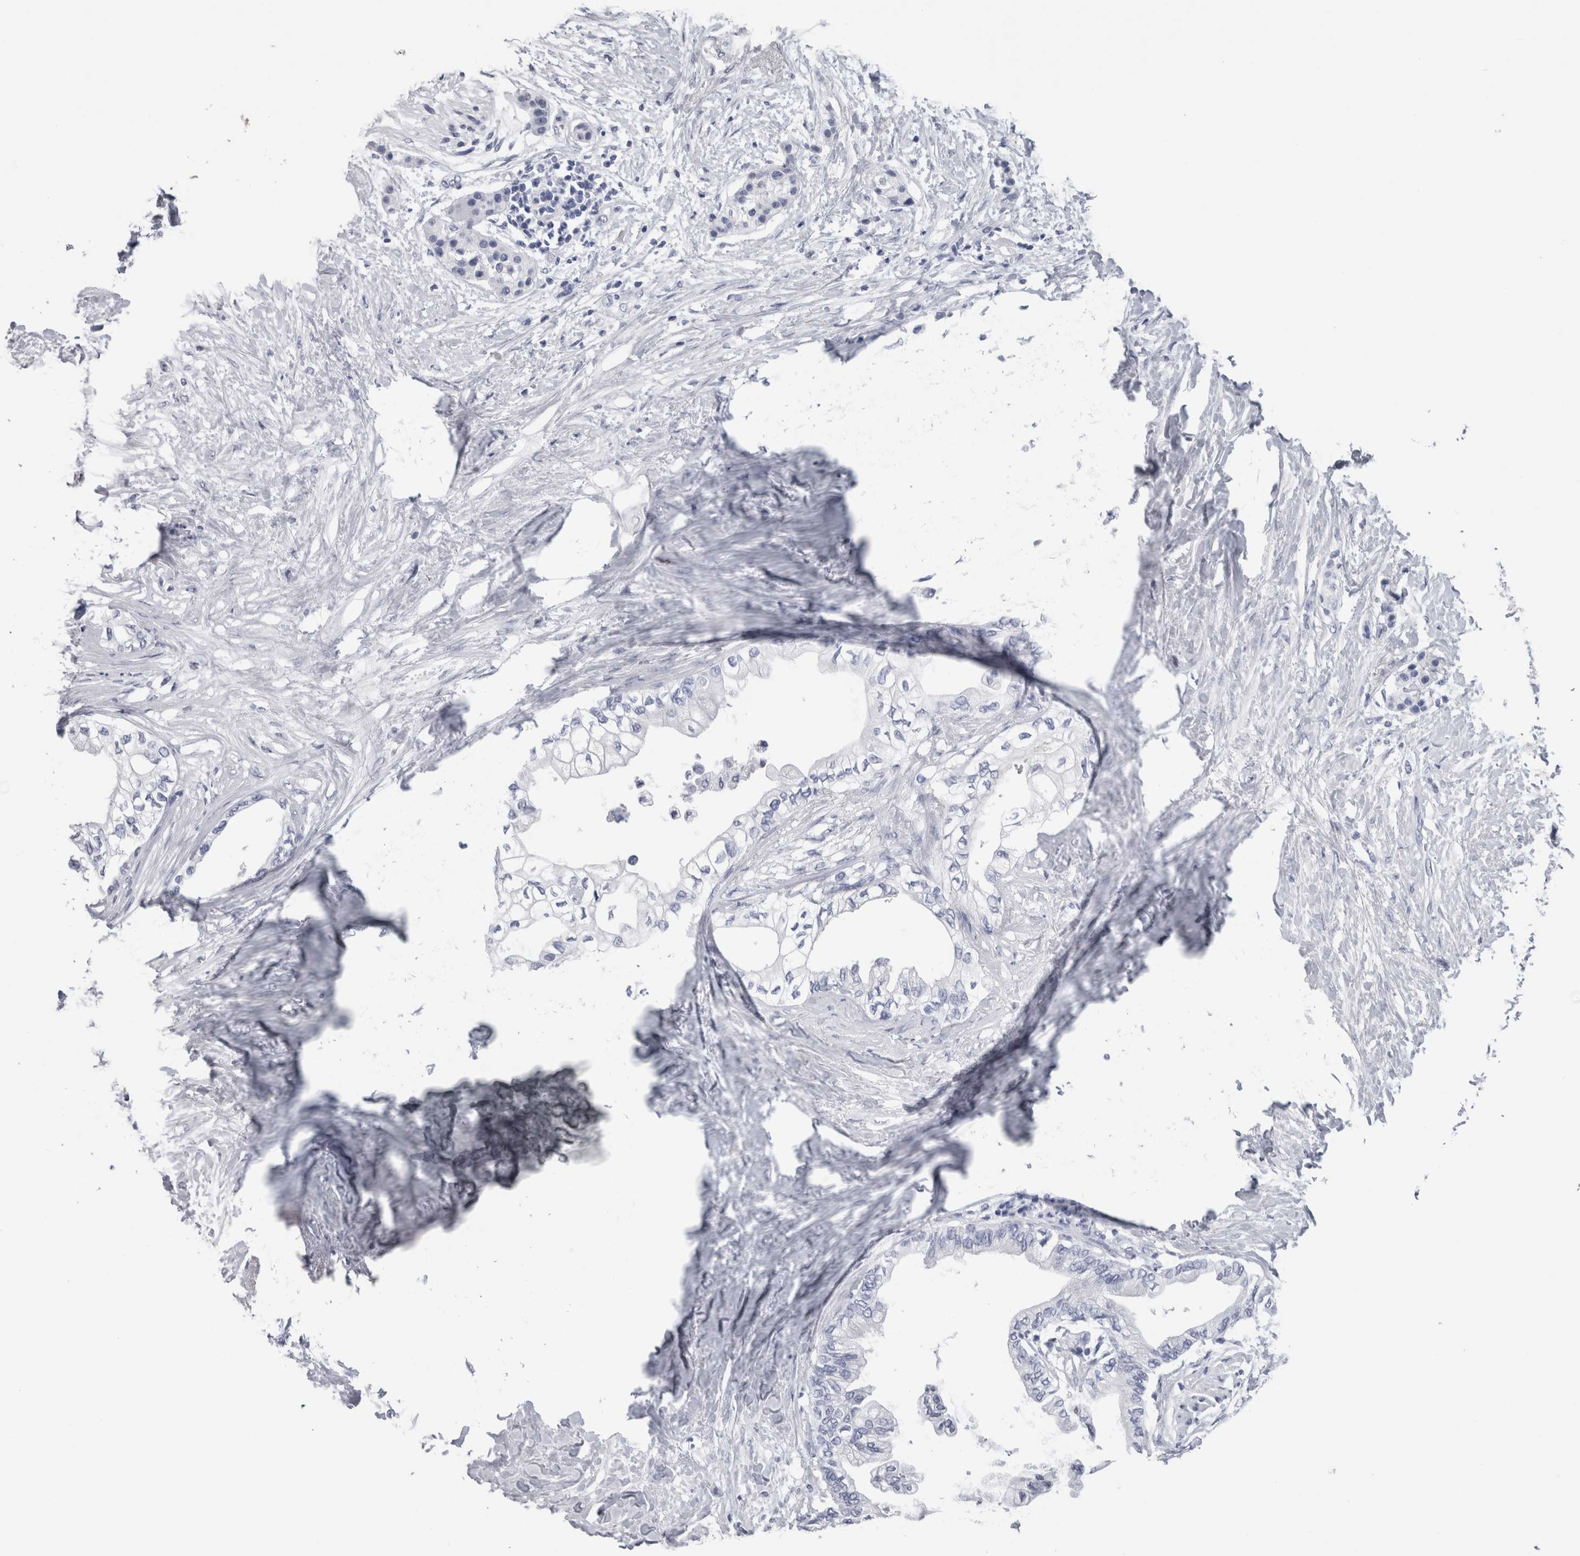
{"staining": {"intensity": "negative", "quantity": "none", "location": "none"}, "tissue": "pancreatic cancer", "cell_type": "Tumor cells", "image_type": "cancer", "snomed": [{"axis": "morphology", "description": "Normal tissue, NOS"}, {"axis": "morphology", "description": "Adenocarcinoma, NOS"}, {"axis": "topography", "description": "Pancreas"}, {"axis": "topography", "description": "Duodenum"}], "caption": "The immunohistochemistry (IHC) image has no significant expression in tumor cells of pancreatic cancer (adenocarcinoma) tissue.", "gene": "CA8", "patient": {"sex": "female", "age": 60}}